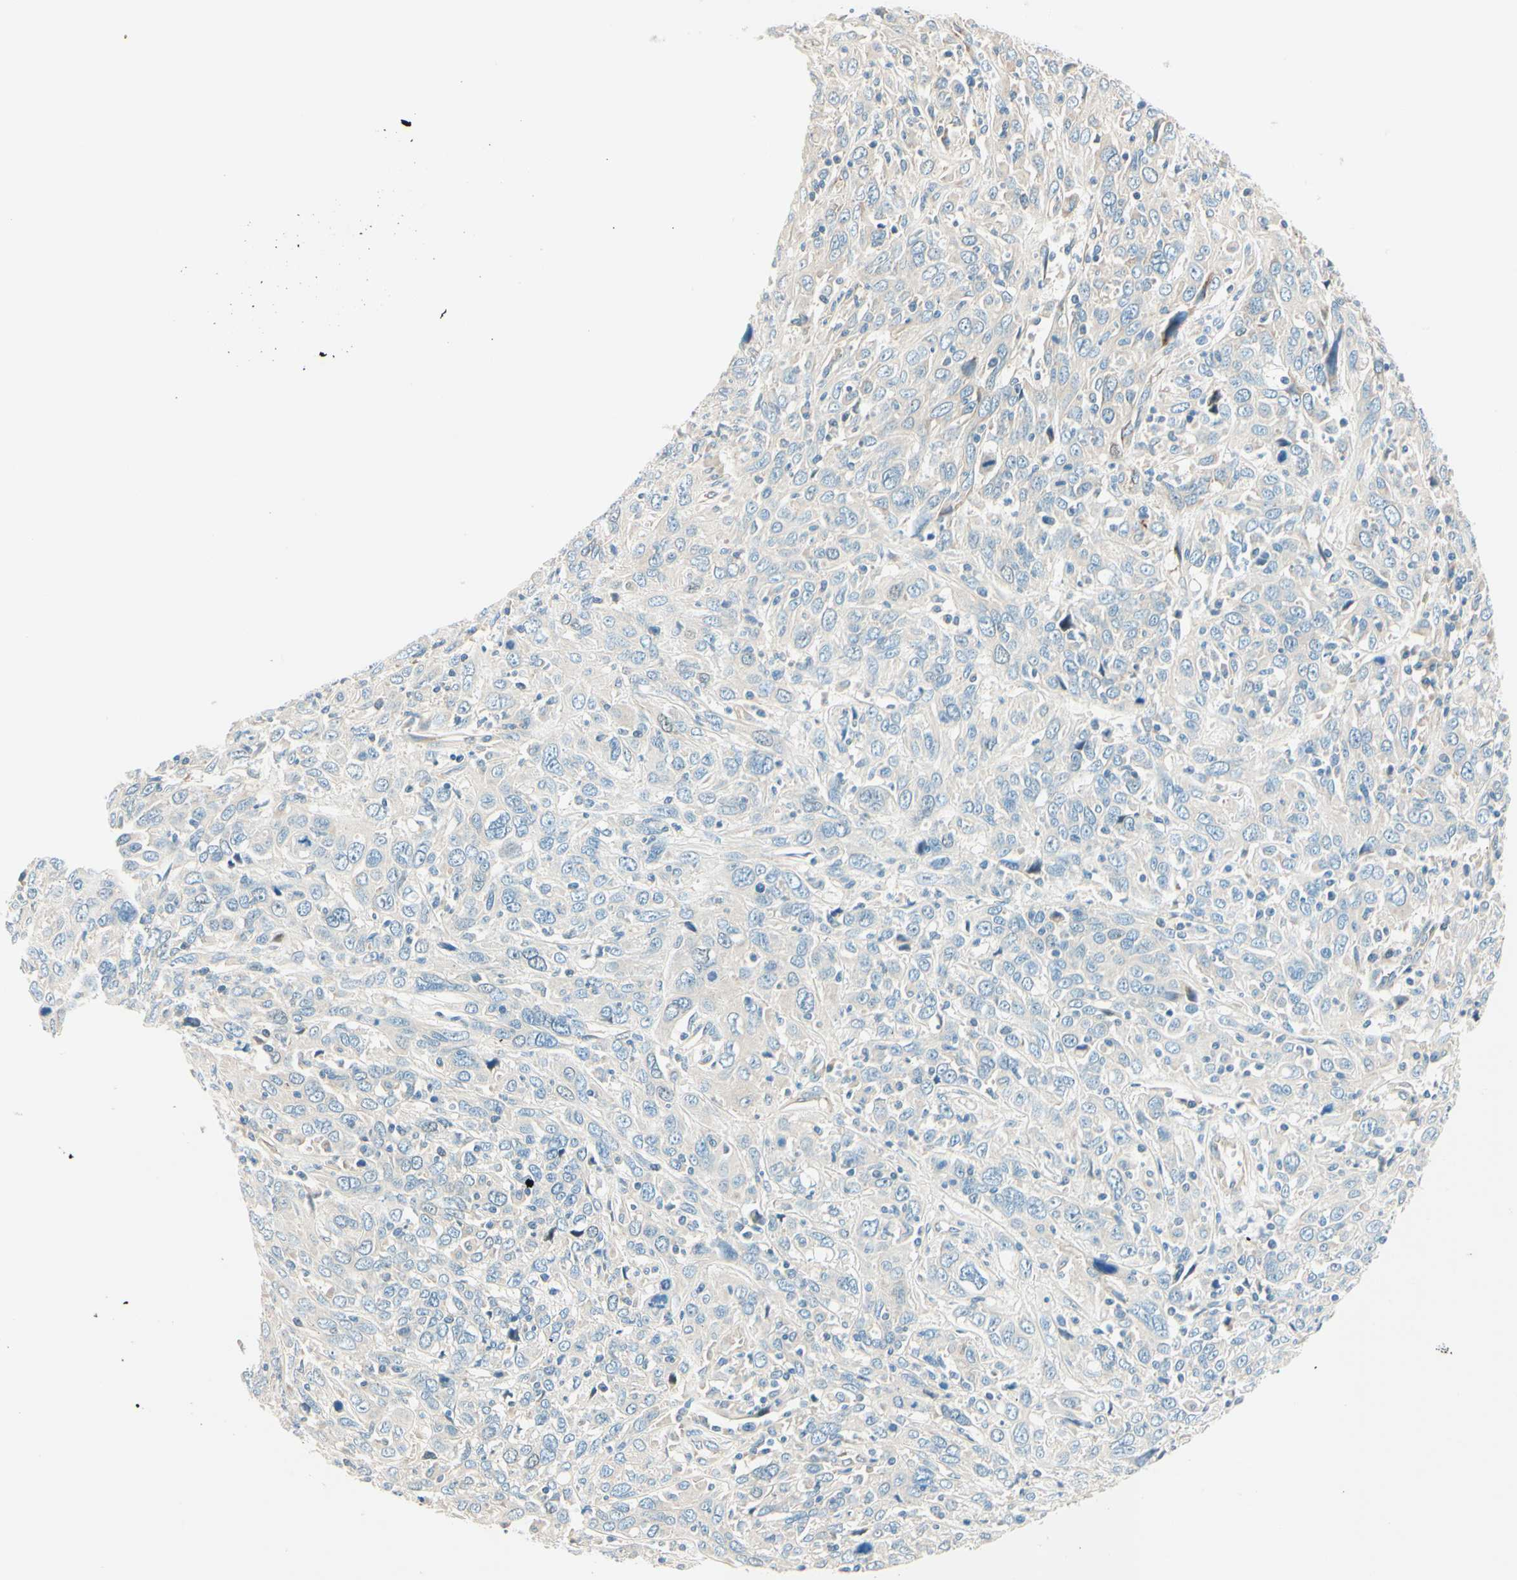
{"staining": {"intensity": "negative", "quantity": "none", "location": "none"}, "tissue": "cervical cancer", "cell_type": "Tumor cells", "image_type": "cancer", "snomed": [{"axis": "morphology", "description": "Squamous cell carcinoma, NOS"}, {"axis": "topography", "description": "Cervix"}], "caption": "This is a micrograph of immunohistochemistry staining of cervical cancer (squamous cell carcinoma), which shows no positivity in tumor cells. (DAB (3,3'-diaminobenzidine) immunohistochemistry with hematoxylin counter stain).", "gene": "TAOK2", "patient": {"sex": "female", "age": 46}}